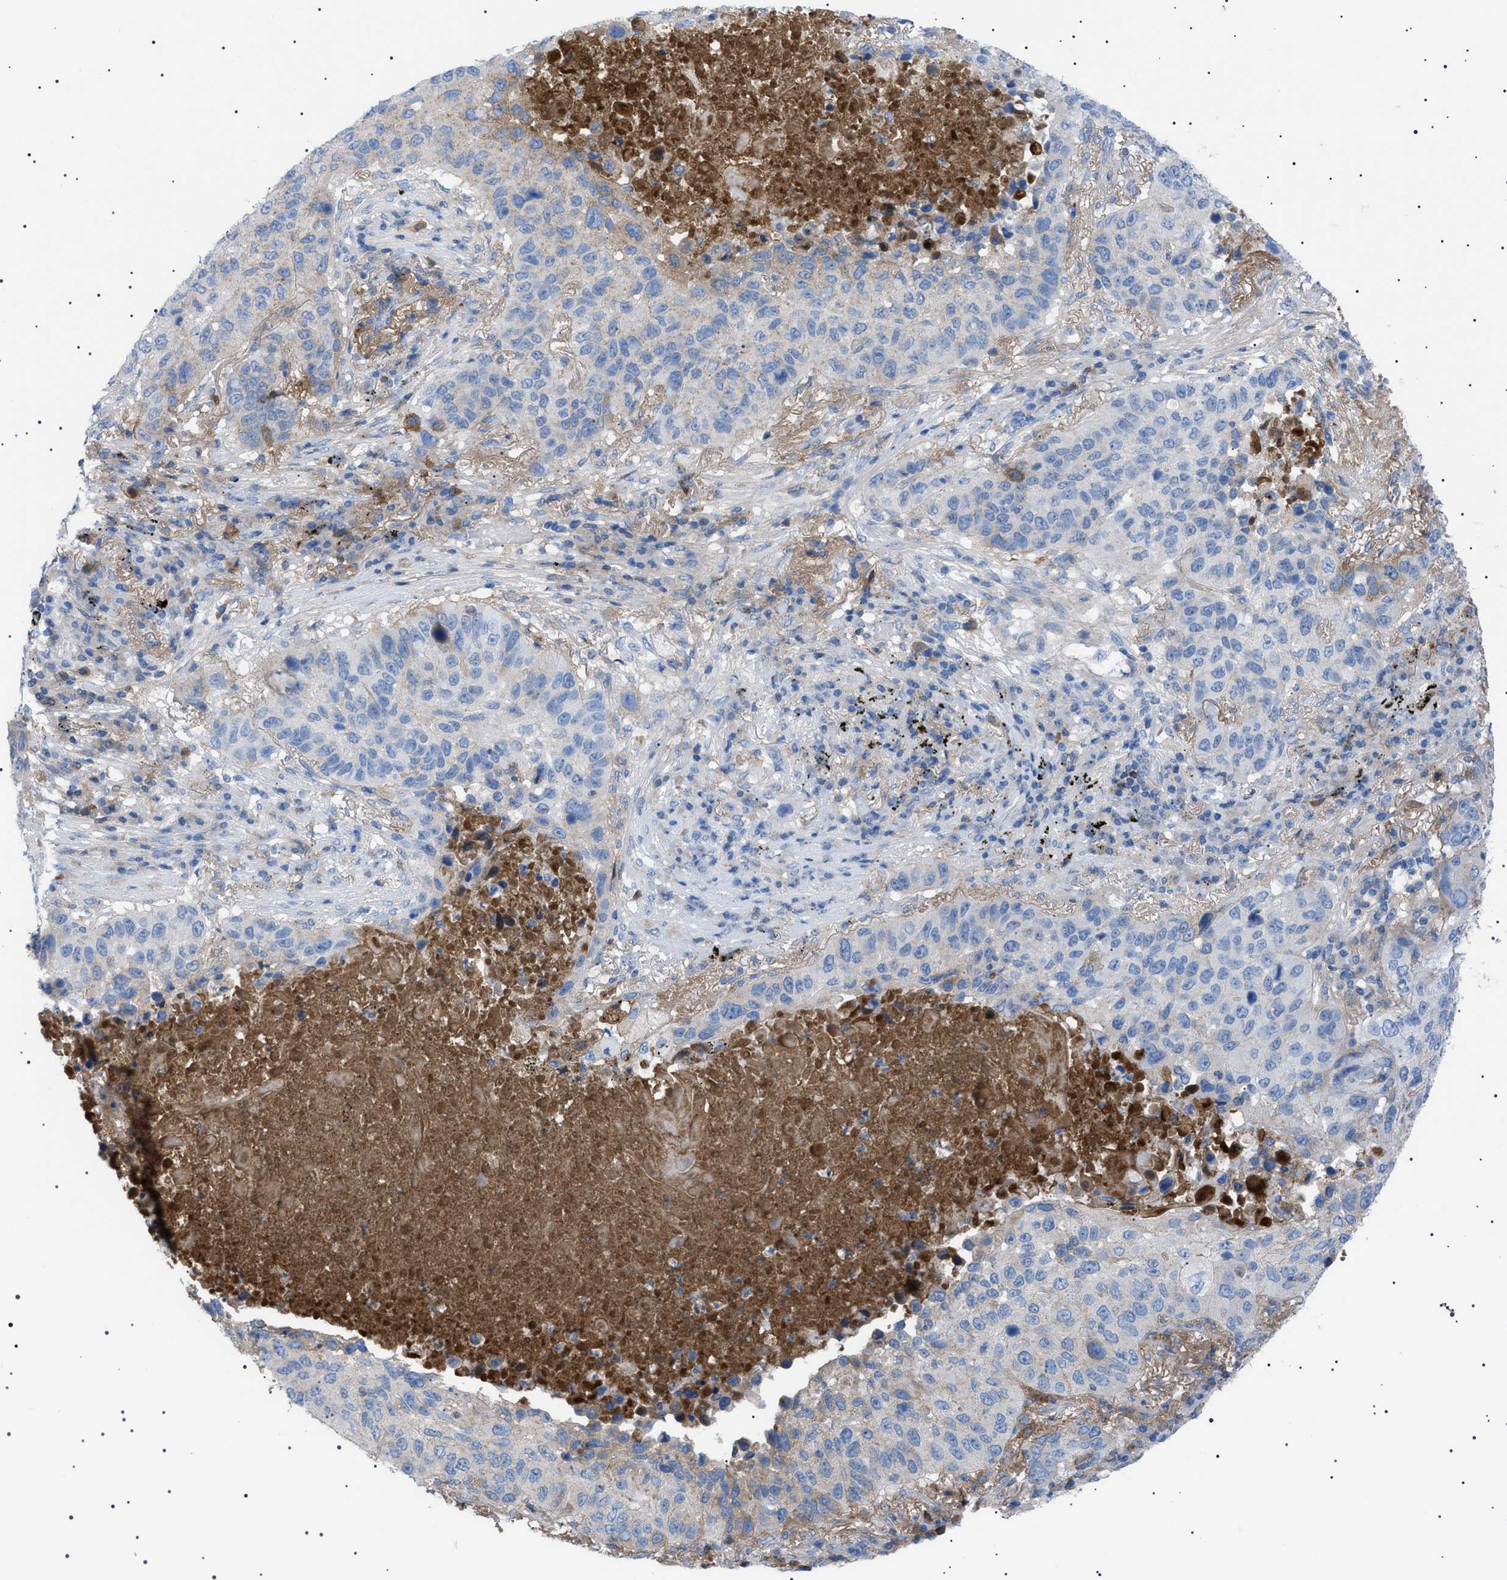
{"staining": {"intensity": "weak", "quantity": "<25%", "location": "cytoplasmic/membranous"}, "tissue": "lung cancer", "cell_type": "Tumor cells", "image_type": "cancer", "snomed": [{"axis": "morphology", "description": "Squamous cell carcinoma, NOS"}, {"axis": "topography", "description": "Lung"}], "caption": "Protein analysis of lung cancer (squamous cell carcinoma) displays no significant expression in tumor cells. Brightfield microscopy of immunohistochemistry (IHC) stained with DAB (3,3'-diaminobenzidine) (brown) and hematoxylin (blue), captured at high magnification.", "gene": "LPA", "patient": {"sex": "male", "age": 57}}